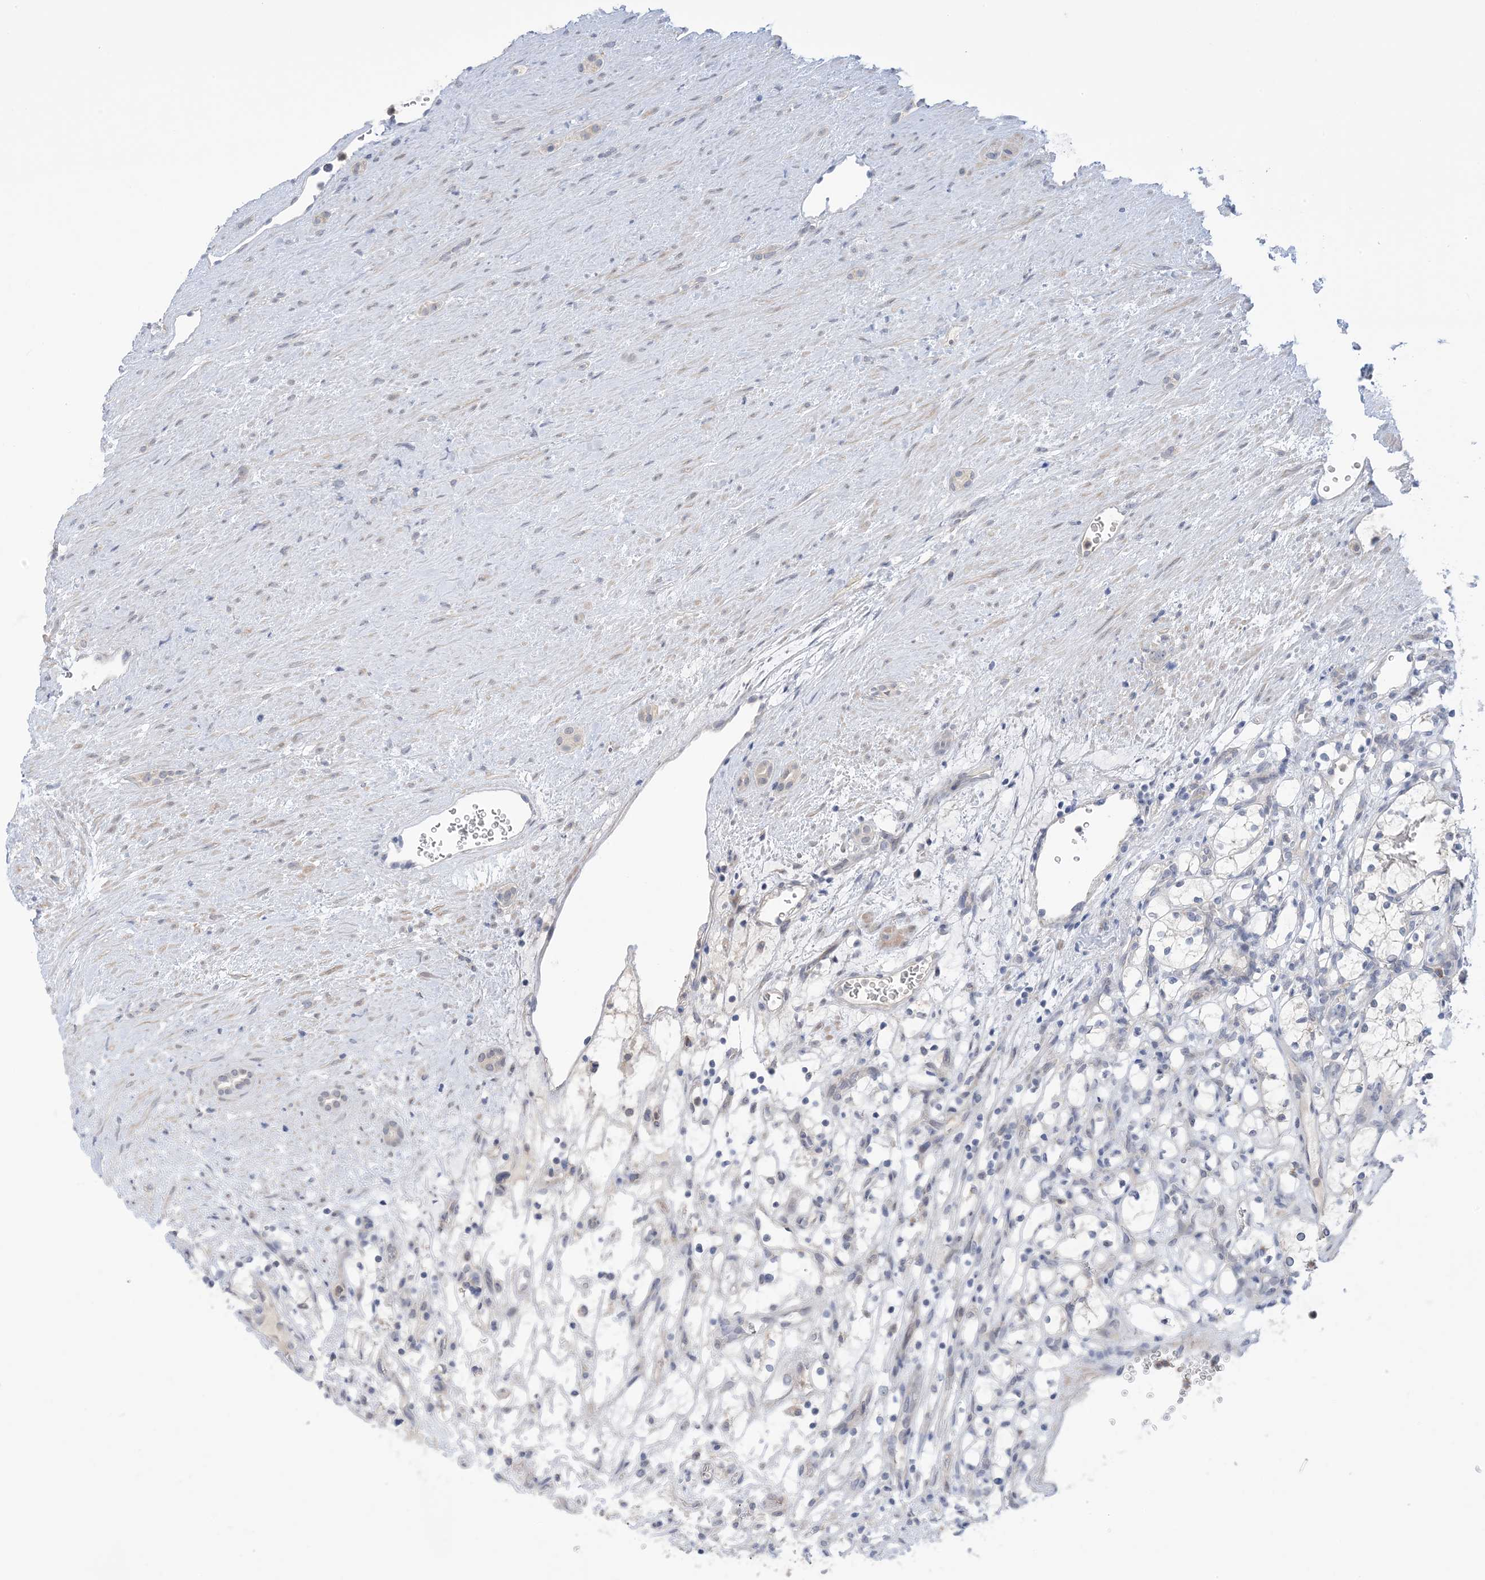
{"staining": {"intensity": "negative", "quantity": "none", "location": "none"}, "tissue": "renal cancer", "cell_type": "Tumor cells", "image_type": "cancer", "snomed": [{"axis": "morphology", "description": "Adenocarcinoma, NOS"}, {"axis": "topography", "description": "Kidney"}], "caption": "A high-resolution image shows IHC staining of renal cancer, which demonstrates no significant positivity in tumor cells.", "gene": "TTYH1", "patient": {"sex": "female", "age": 69}}